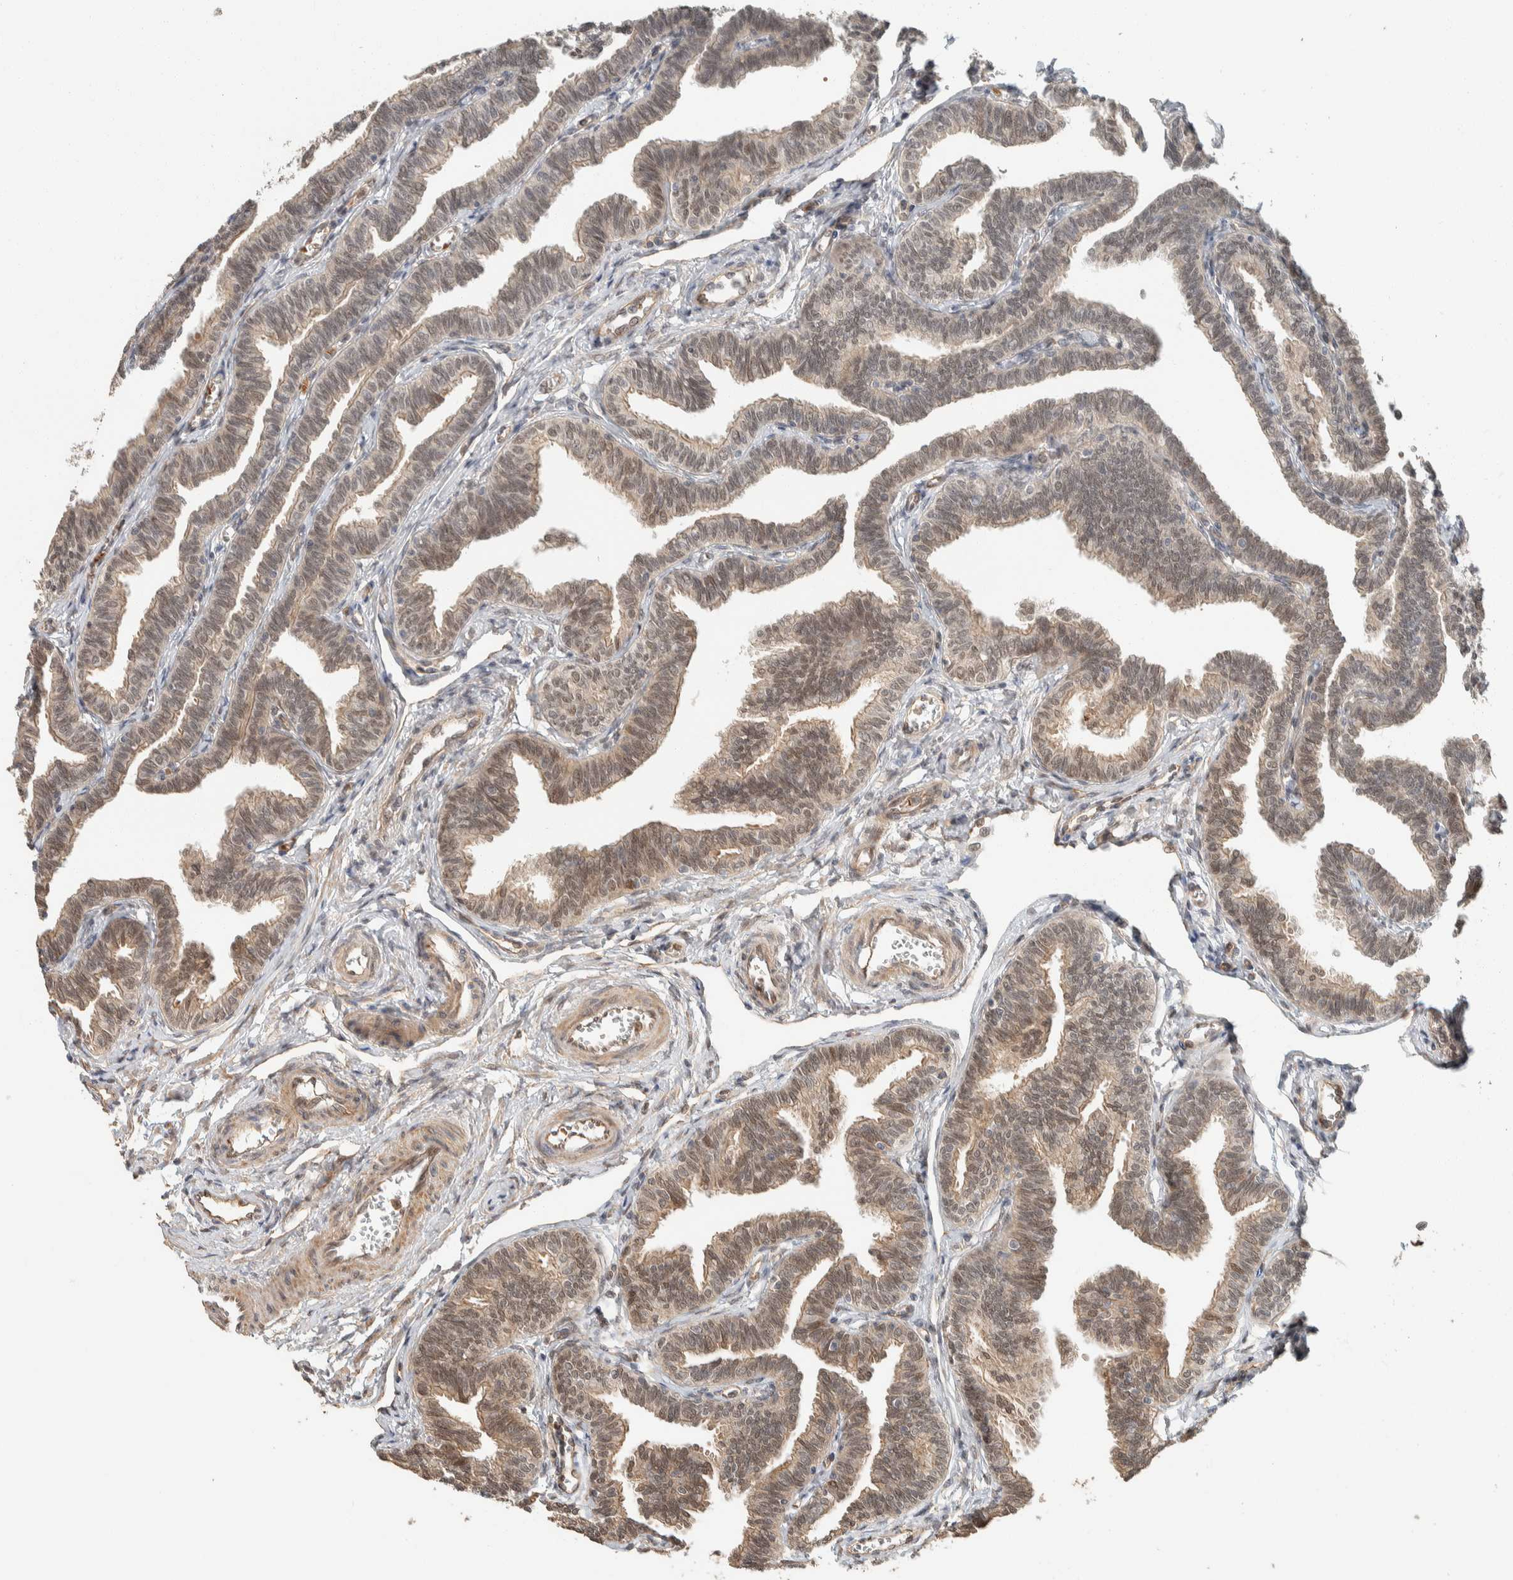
{"staining": {"intensity": "weak", "quantity": ">75%", "location": "cytoplasmic/membranous,nuclear"}, "tissue": "fallopian tube", "cell_type": "Glandular cells", "image_type": "normal", "snomed": [{"axis": "morphology", "description": "Normal tissue, NOS"}, {"axis": "topography", "description": "Fallopian tube"}, {"axis": "topography", "description": "Ovary"}], "caption": "IHC (DAB) staining of benign human fallopian tube displays weak cytoplasmic/membranous,nuclear protein expression in about >75% of glandular cells.", "gene": "ZBTB2", "patient": {"sex": "female", "age": 23}}